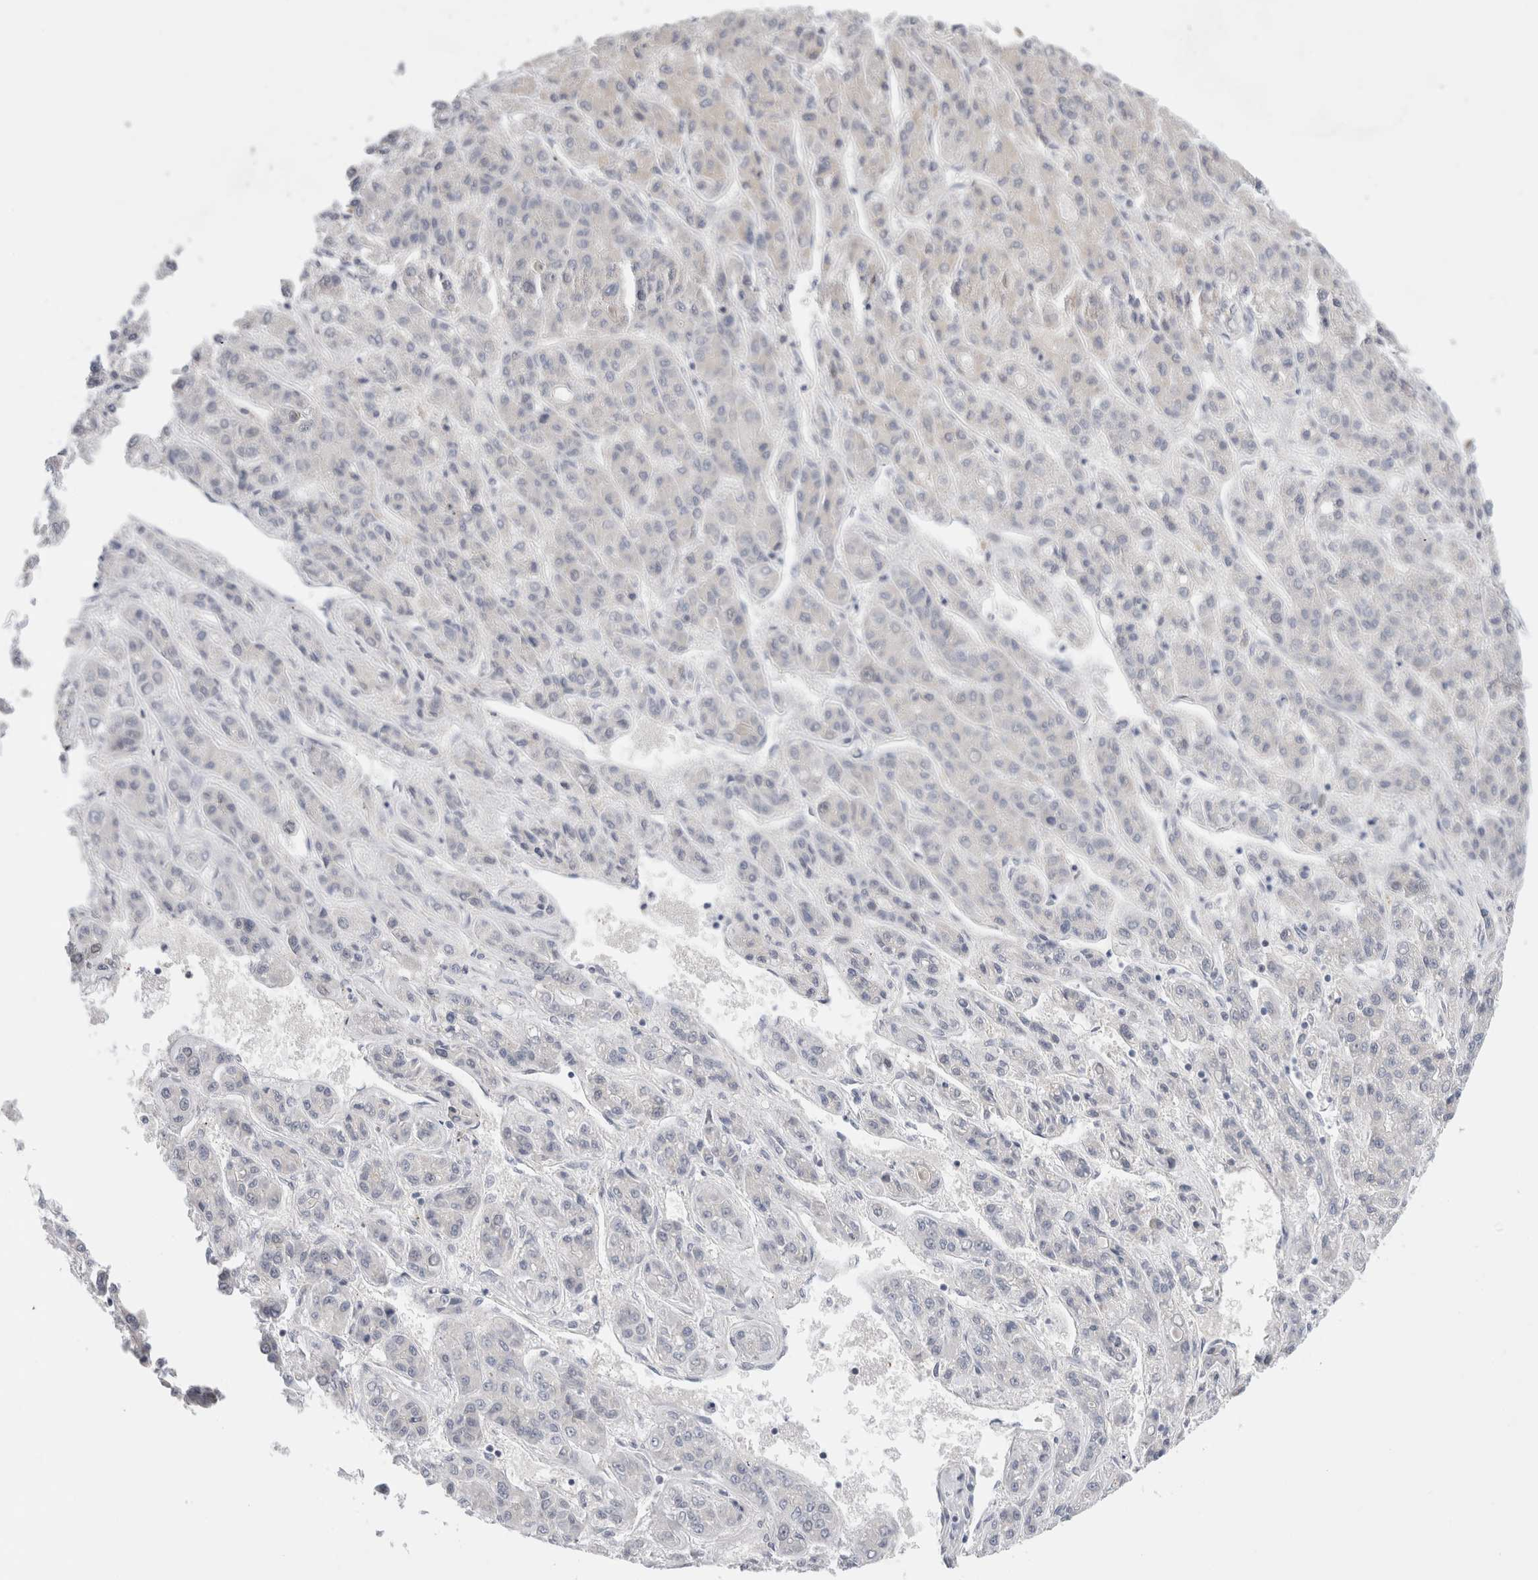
{"staining": {"intensity": "negative", "quantity": "none", "location": "none"}, "tissue": "liver cancer", "cell_type": "Tumor cells", "image_type": "cancer", "snomed": [{"axis": "morphology", "description": "Carcinoma, Hepatocellular, NOS"}, {"axis": "topography", "description": "Liver"}], "caption": "Immunohistochemistry photomicrograph of human liver cancer stained for a protein (brown), which shows no staining in tumor cells.", "gene": "KNL1", "patient": {"sex": "male", "age": 70}}